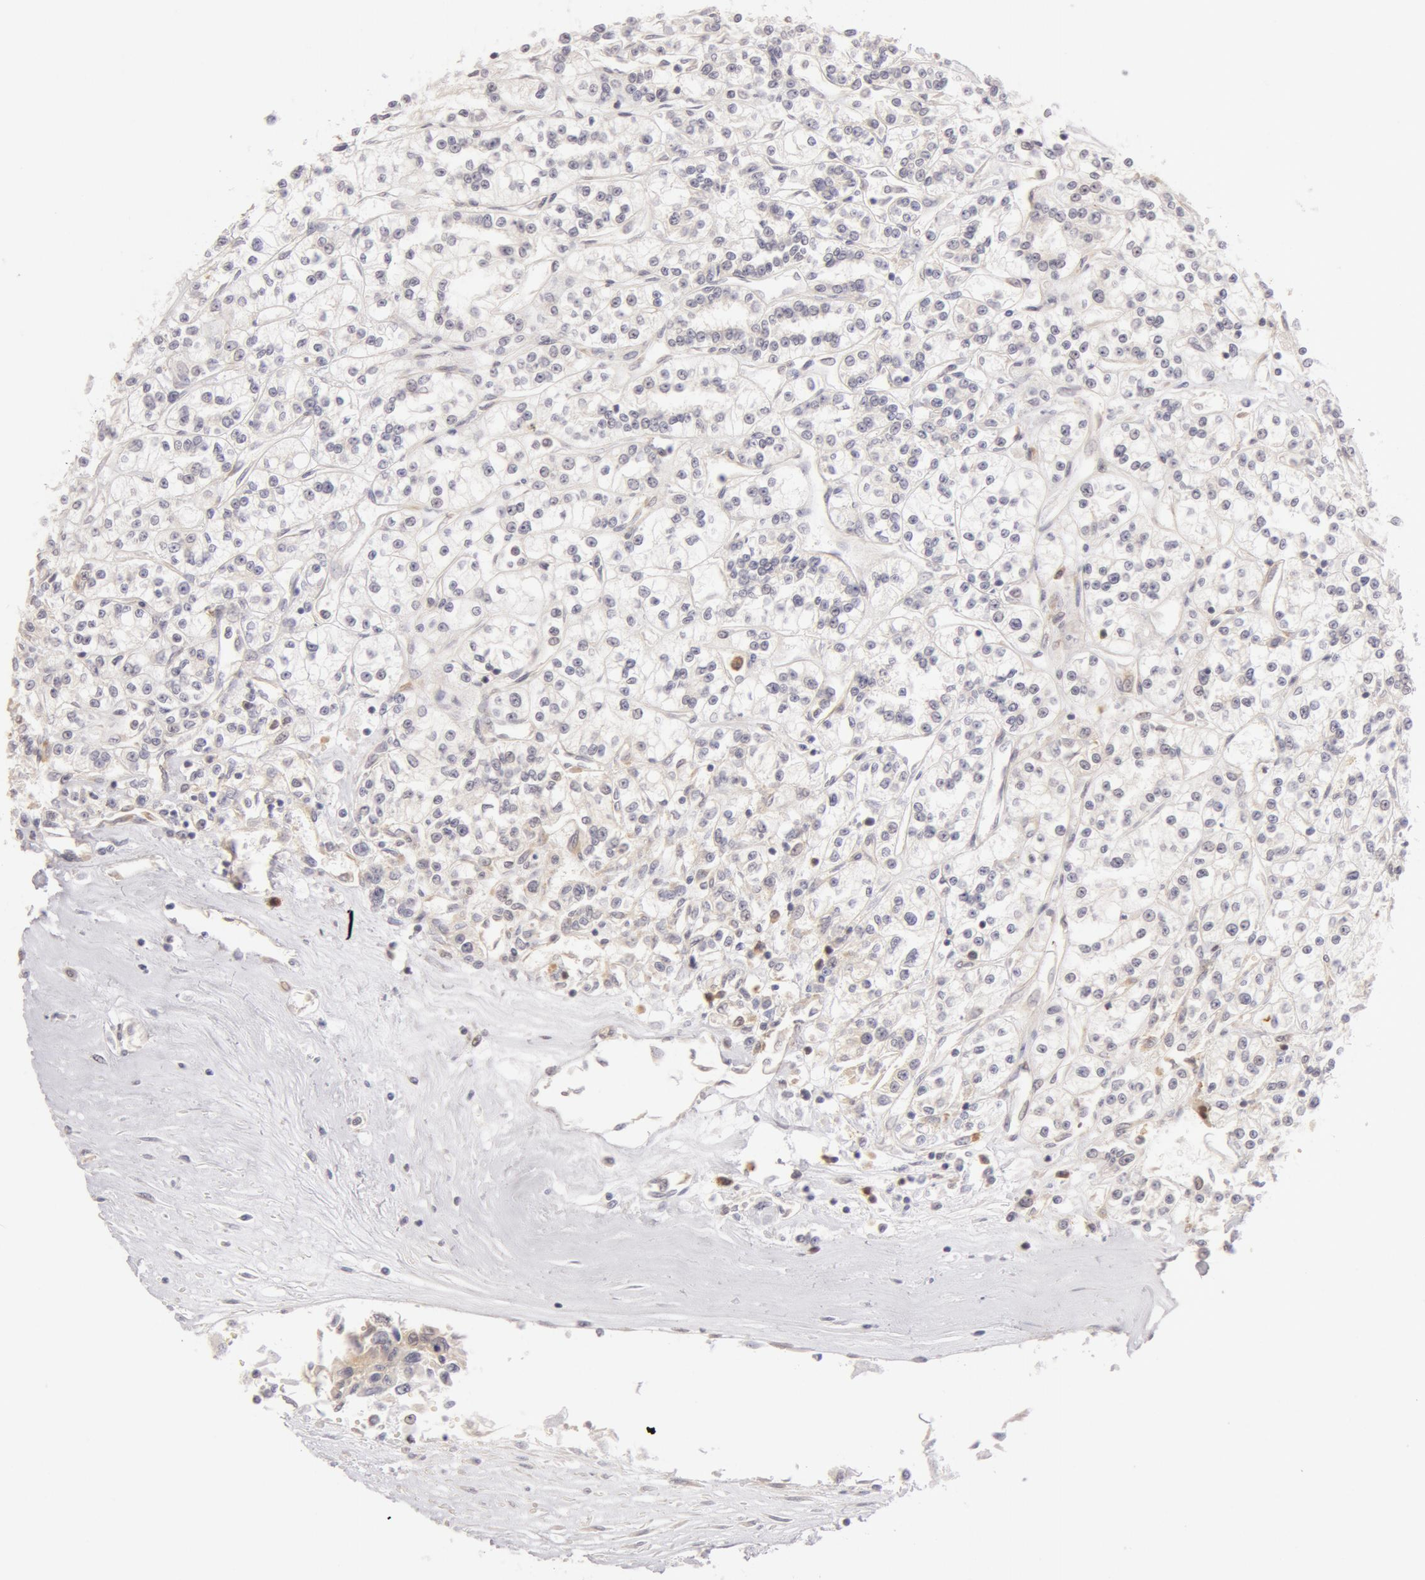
{"staining": {"intensity": "negative", "quantity": "none", "location": "none"}, "tissue": "renal cancer", "cell_type": "Tumor cells", "image_type": "cancer", "snomed": [{"axis": "morphology", "description": "Adenocarcinoma, NOS"}, {"axis": "topography", "description": "Kidney"}], "caption": "The micrograph shows no significant staining in tumor cells of adenocarcinoma (renal).", "gene": "DDX3Y", "patient": {"sex": "female", "age": 76}}